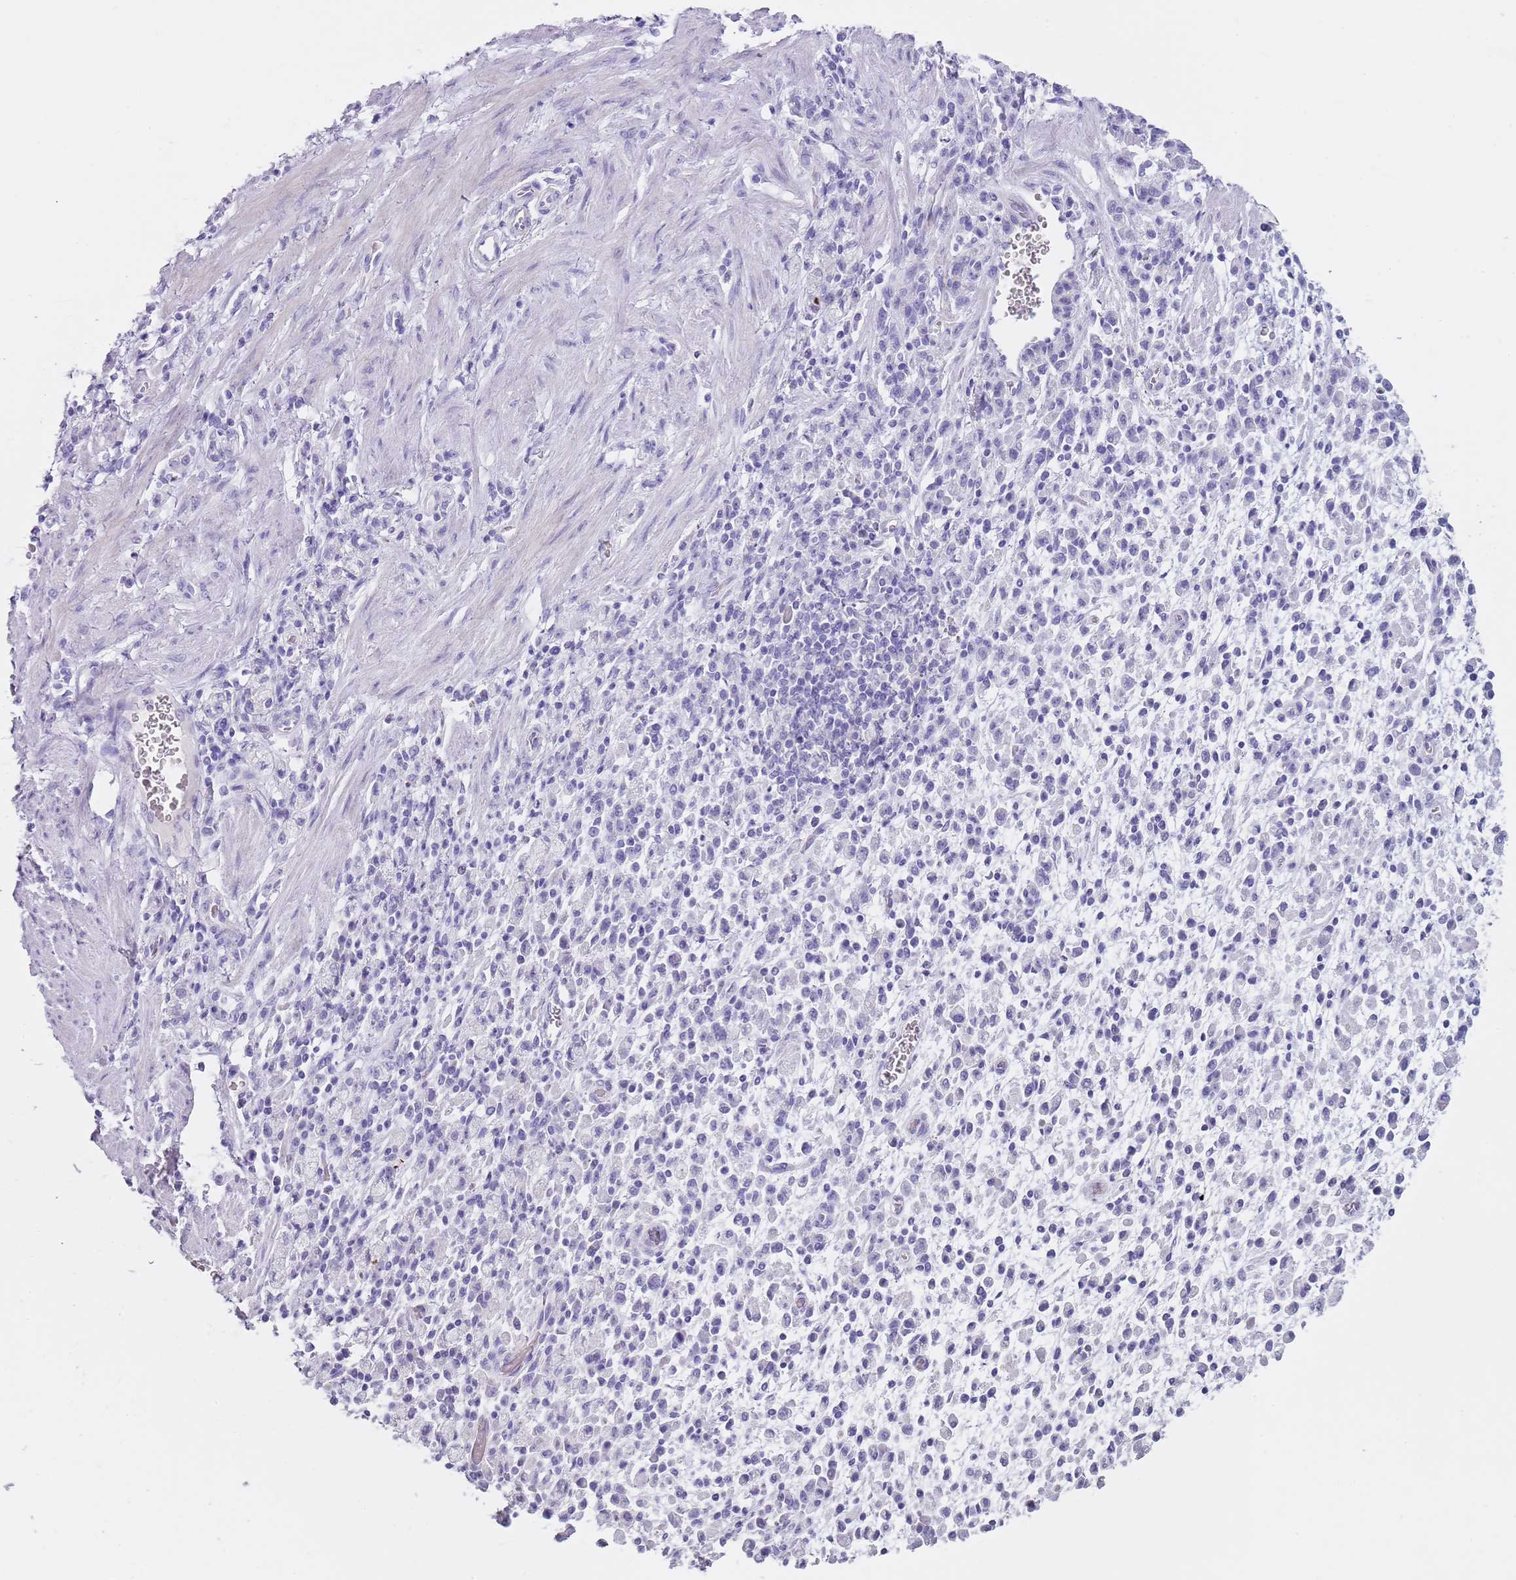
{"staining": {"intensity": "negative", "quantity": "none", "location": "none"}, "tissue": "stomach cancer", "cell_type": "Tumor cells", "image_type": "cancer", "snomed": [{"axis": "morphology", "description": "Adenocarcinoma, NOS"}, {"axis": "topography", "description": "Stomach"}], "caption": "DAB immunohistochemical staining of human stomach cancer shows no significant positivity in tumor cells.", "gene": "NBPF20", "patient": {"sex": "male", "age": 77}}